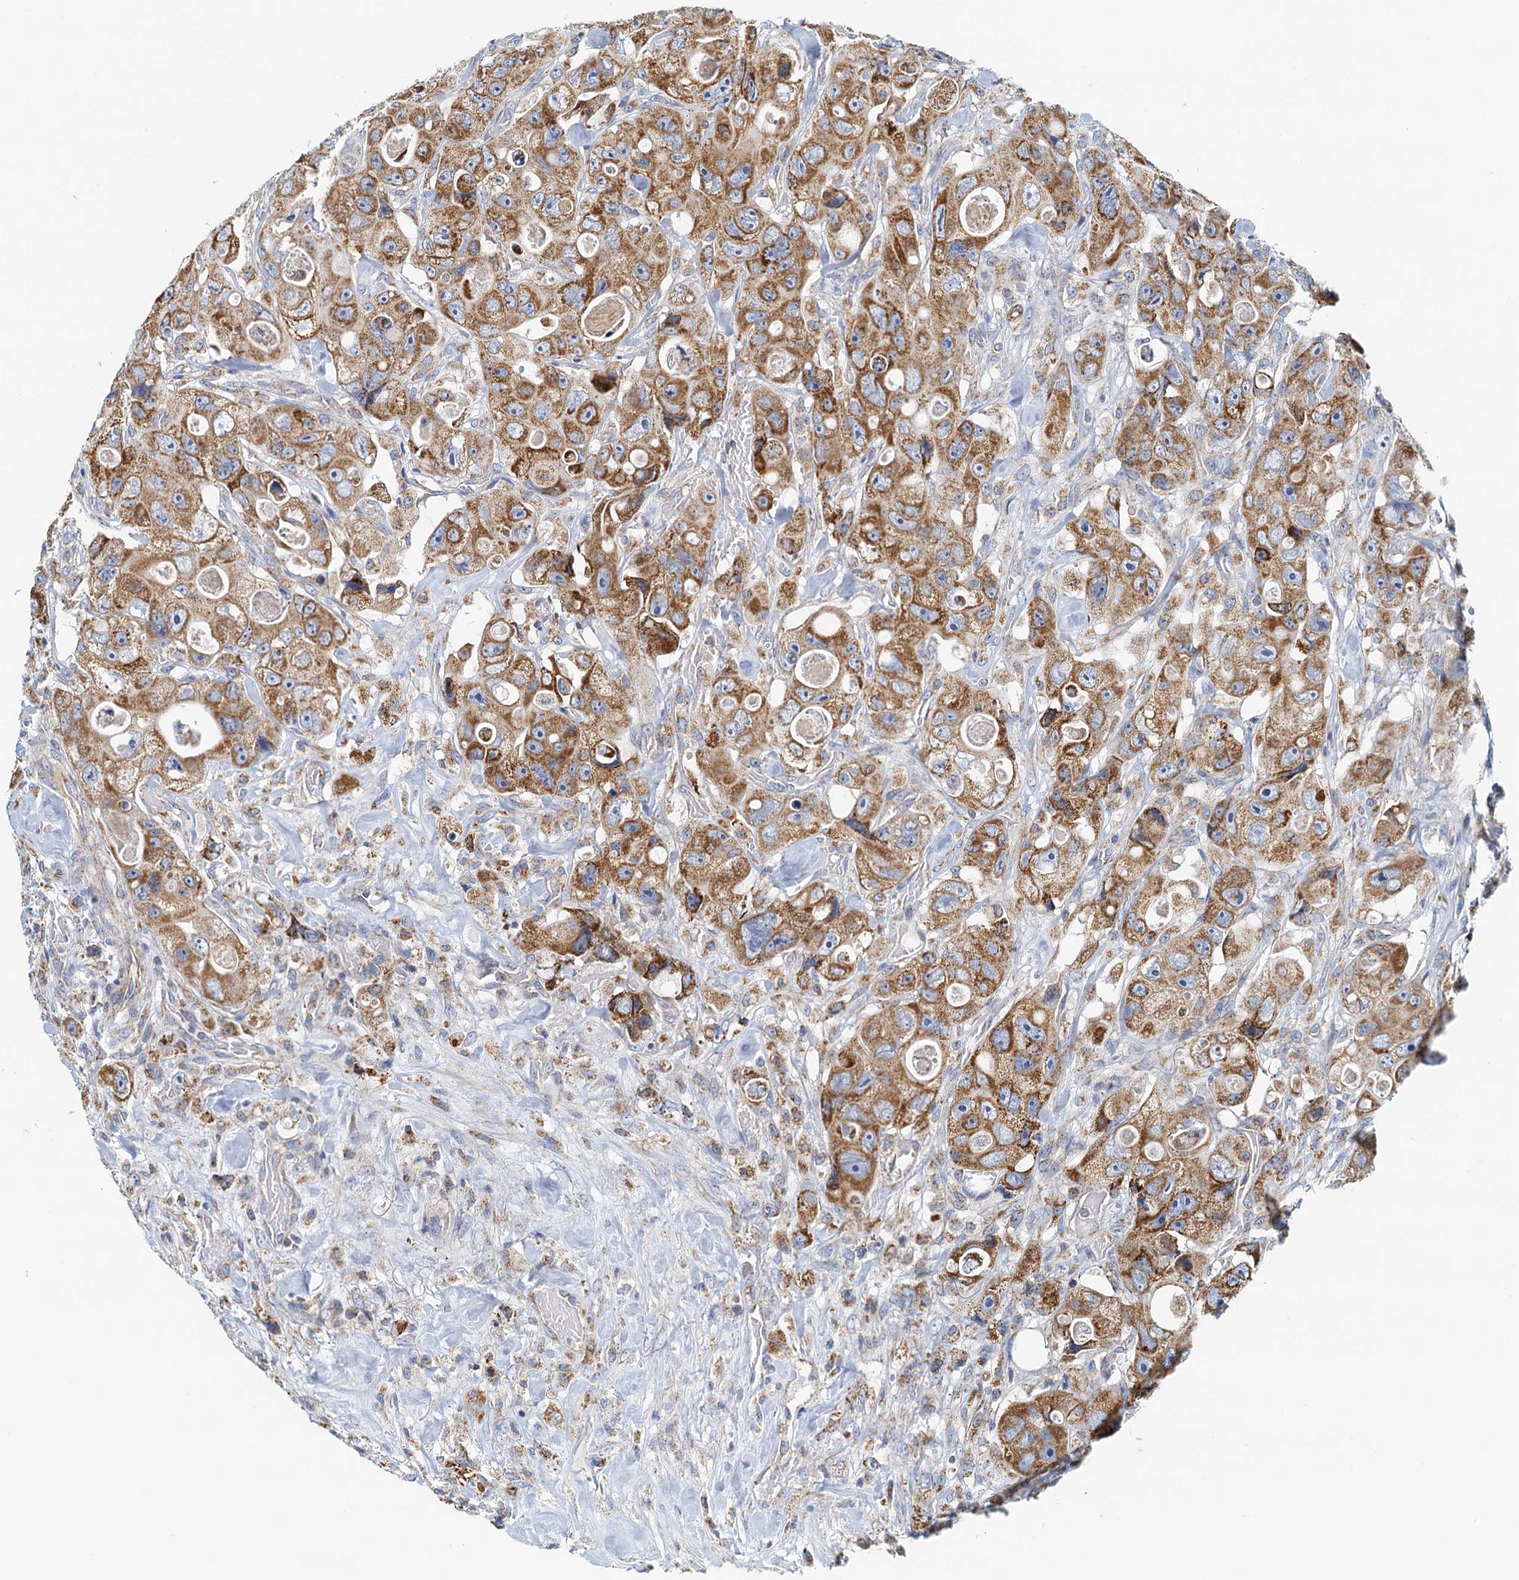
{"staining": {"intensity": "moderate", "quantity": ">75%", "location": "cytoplasmic/membranous"}, "tissue": "colorectal cancer", "cell_type": "Tumor cells", "image_type": "cancer", "snomed": [{"axis": "morphology", "description": "Adenocarcinoma, NOS"}, {"axis": "topography", "description": "Colon"}], "caption": "A brown stain shows moderate cytoplasmic/membranous positivity of a protein in human colorectal cancer (adenocarcinoma) tumor cells.", "gene": "POC1A", "patient": {"sex": "female", "age": 46}}